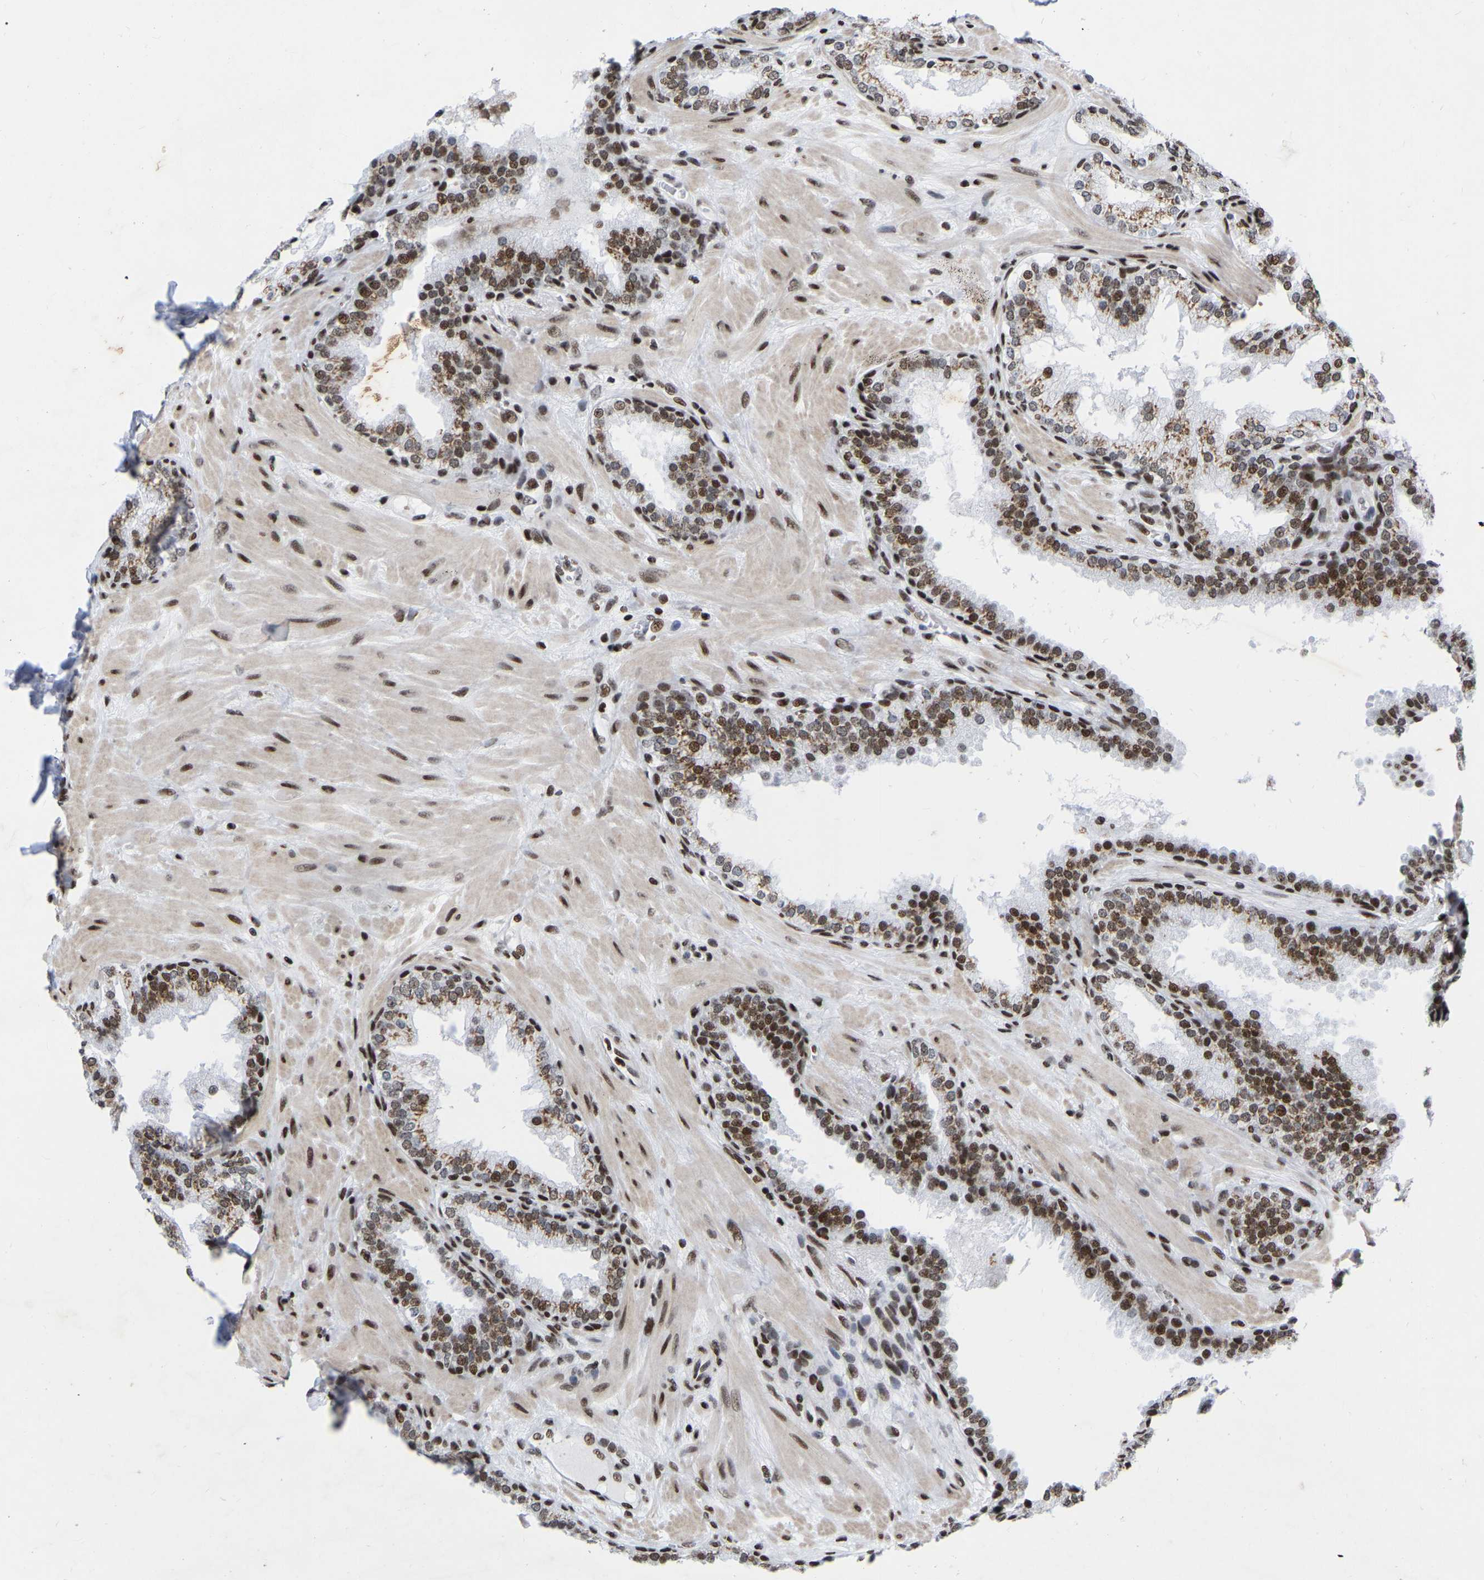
{"staining": {"intensity": "strong", "quantity": ">75%", "location": "nuclear"}, "tissue": "prostate", "cell_type": "Glandular cells", "image_type": "normal", "snomed": [{"axis": "morphology", "description": "Normal tissue, NOS"}, {"axis": "topography", "description": "Prostate"}], "caption": "Benign prostate was stained to show a protein in brown. There is high levels of strong nuclear expression in approximately >75% of glandular cells.", "gene": "PRCC", "patient": {"sex": "male", "age": 51}}